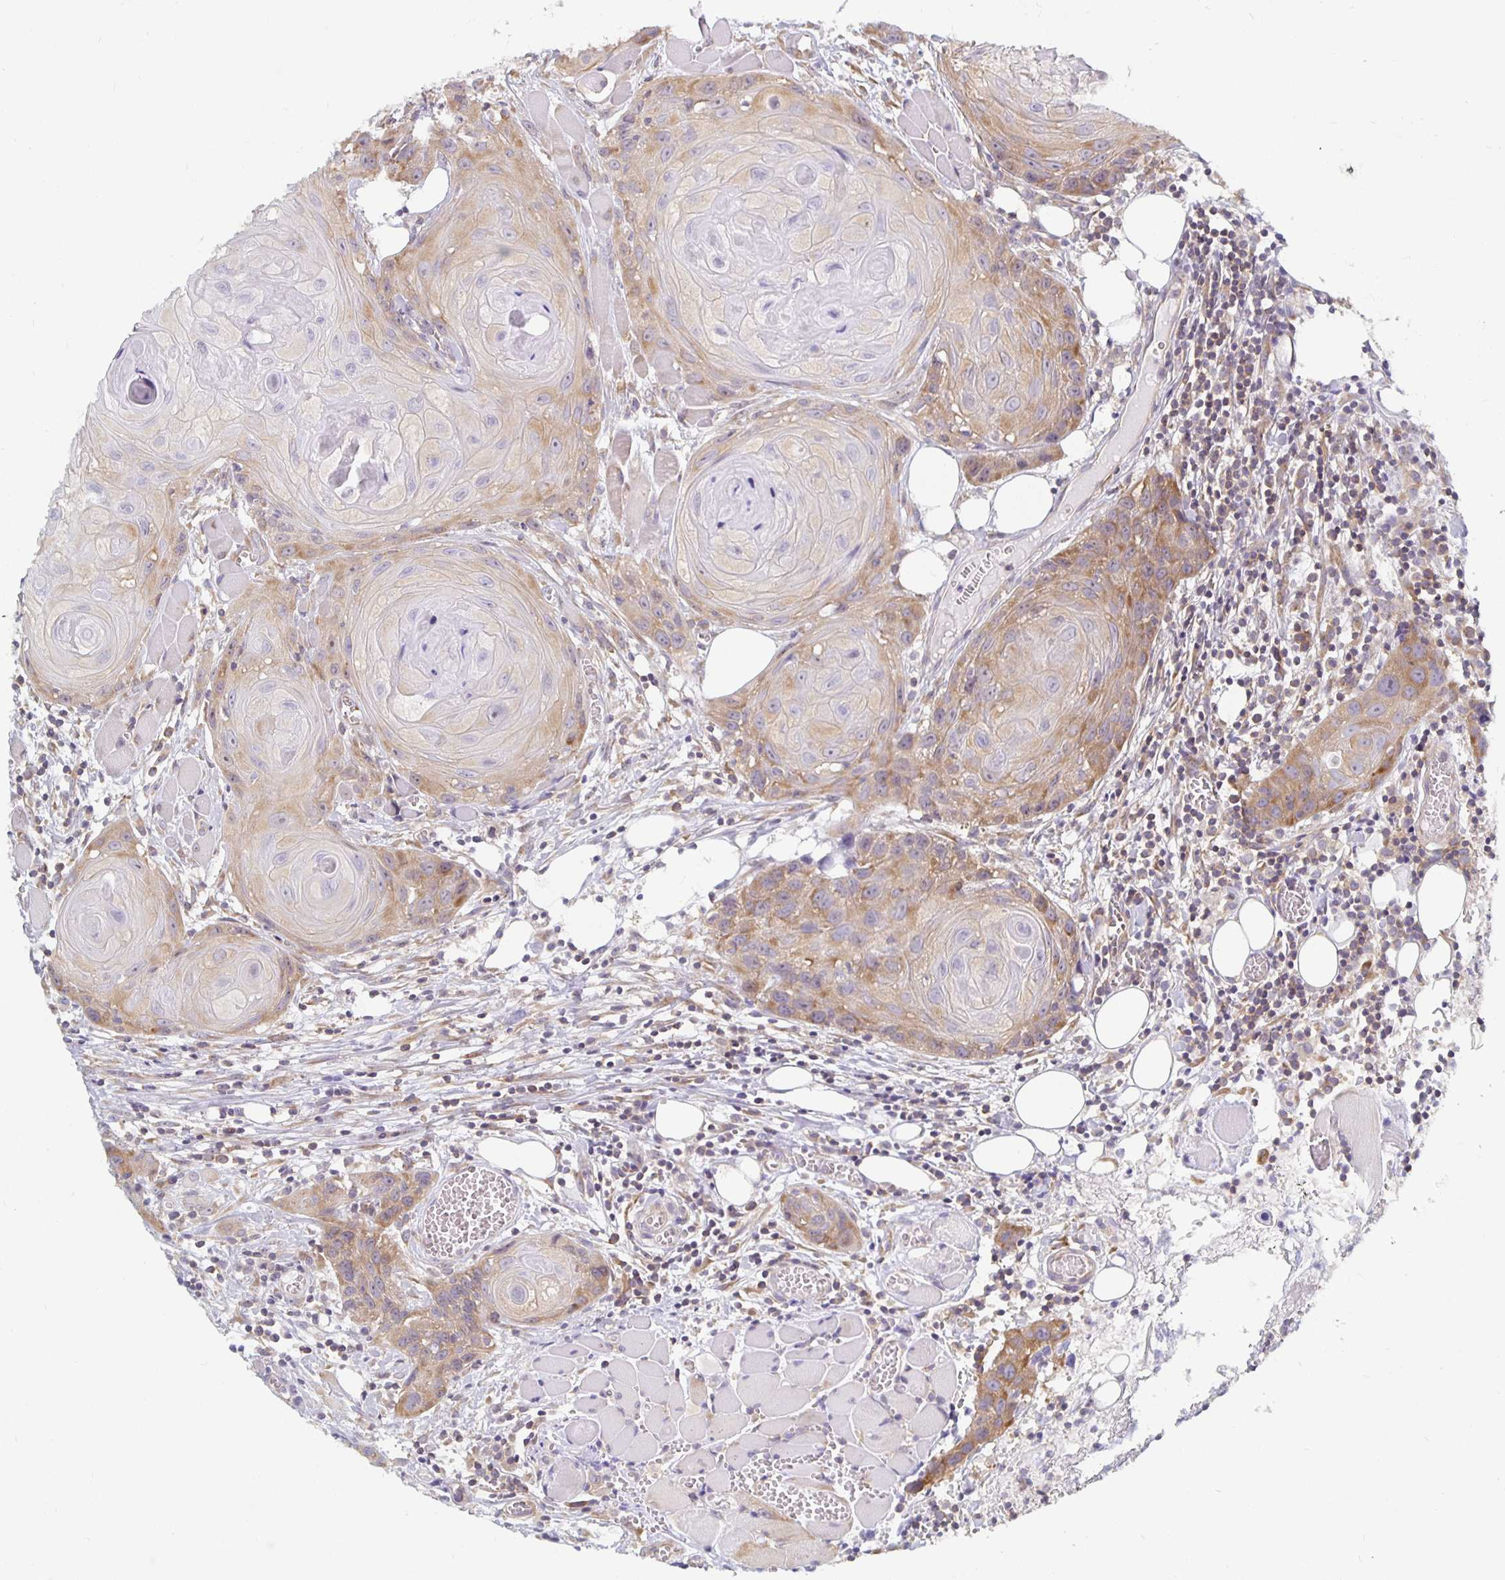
{"staining": {"intensity": "moderate", "quantity": "25%-75%", "location": "cytoplasmic/membranous"}, "tissue": "head and neck cancer", "cell_type": "Tumor cells", "image_type": "cancer", "snomed": [{"axis": "morphology", "description": "Squamous cell carcinoma, NOS"}, {"axis": "topography", "description": "Oral tissue"}, {"axis": "topography", "description": "Head-Neck"}], "caption": "IHC photomicrograph of neoplastic tissue: human squamous cell carcinoma (head and neck) stained using immunohistochemistry exhibits medium levels of moderate protein expression localized specifically in the cytoplasmic/membranous of tumor cells, appearing as a cytoplasmic/membranous brown color.", "gene": "PDAP1", "patient": {"sex": "male", "age": 58}}